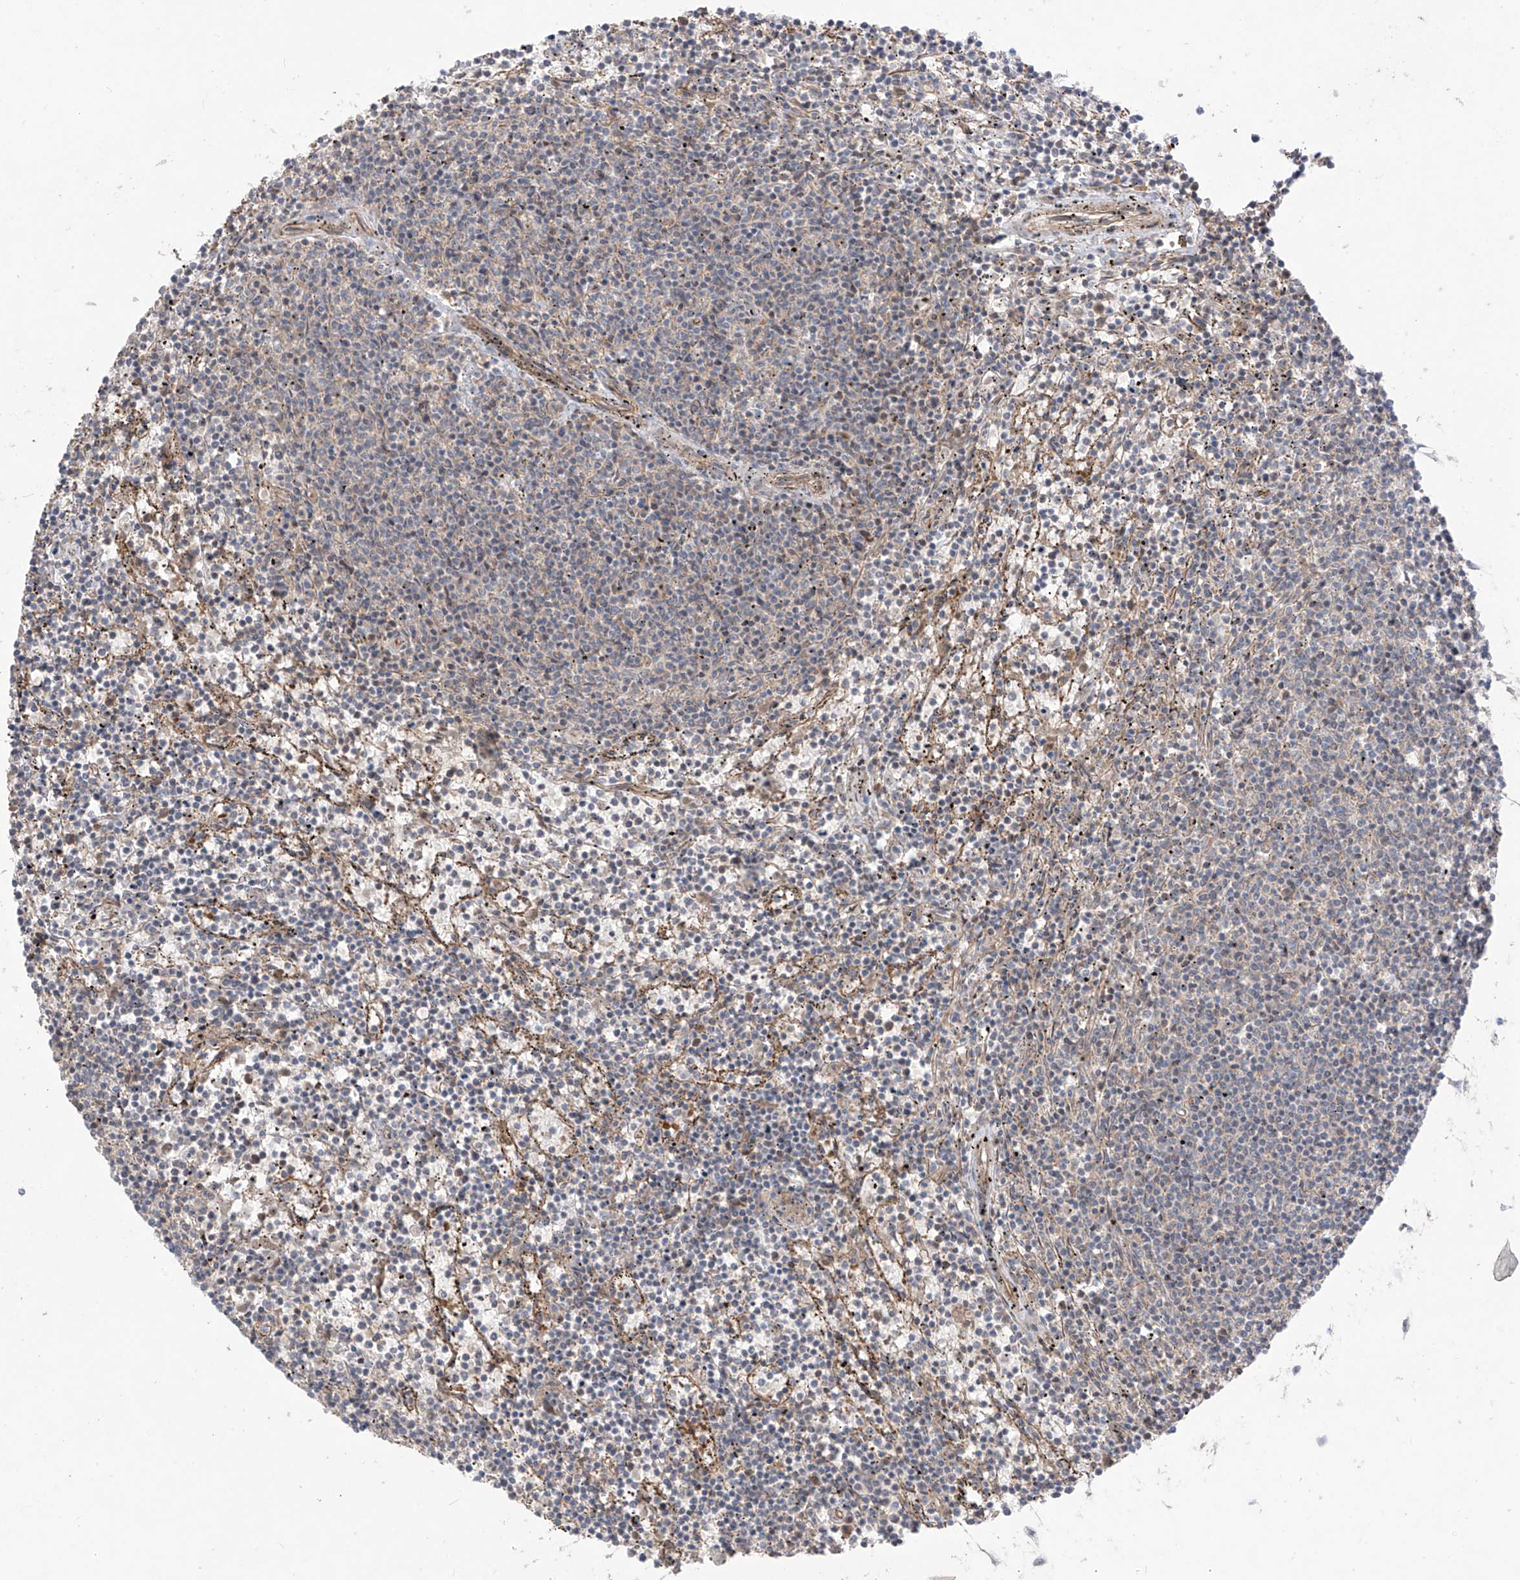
{"staining": {"intensity": "negative", "quantity": "none", "location": "none"}, "tissue": "lymphoma", "cell_type": "Tumor cells", "image_type": "cancer", "snomed": [{"axis": "morphology", "description": "Malignant lymphoma, non-Hodgkin's type, Low grade"}, {"axis": "topography", "description": "Spleen"}], "caption": "IHC of human lymphoma exhibits no staining in tumor cells. The staining is performed using DAB brown chromogen with nuclei counter-stained in using hematoxylin.", "gene": "TRMU", "patient": {"sex": "female", "age": 50}}